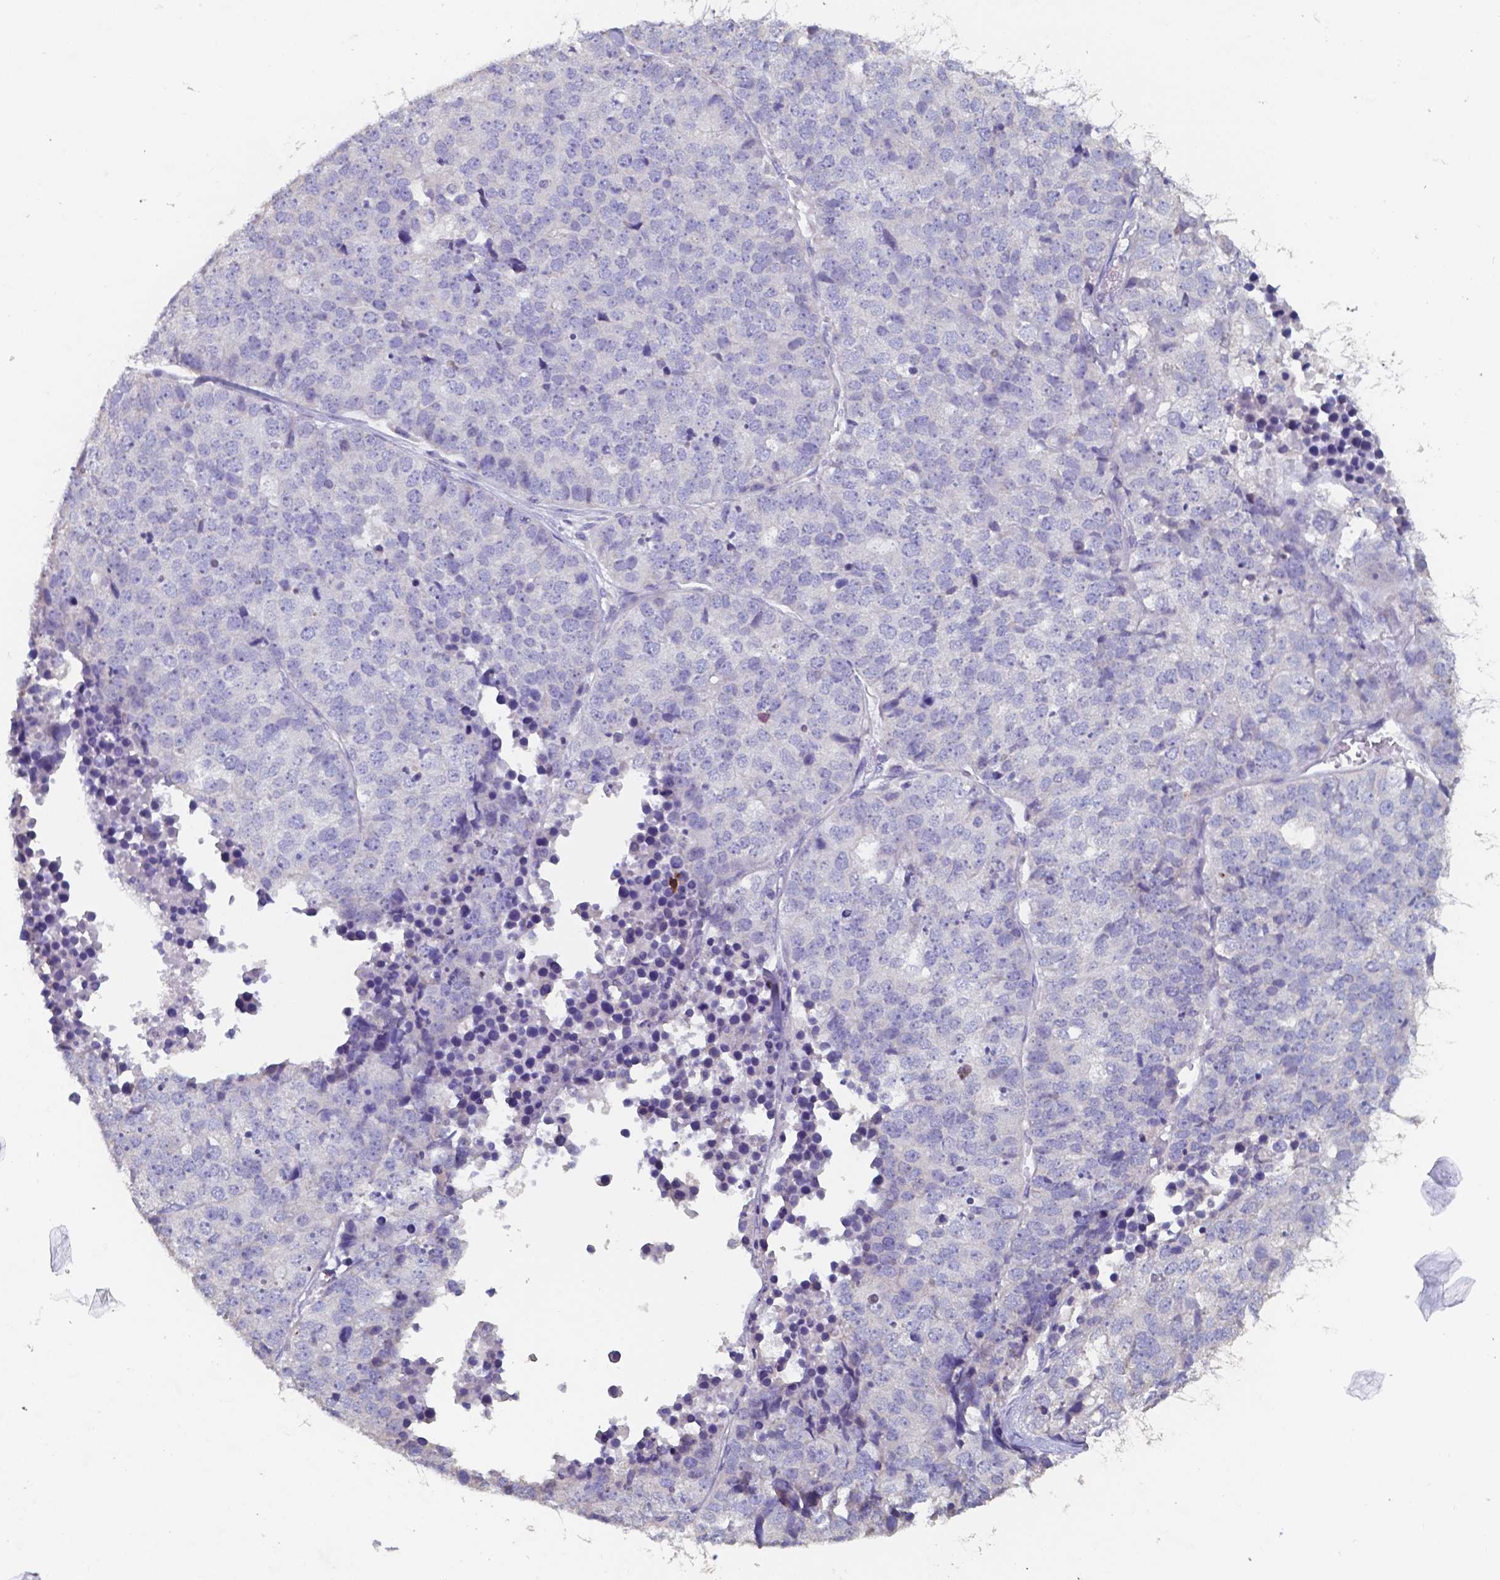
{"staining": {"intensity": "negative", "quantity": "none", "location": "none"}, "tissue": "stomach cancer", "cell_type": "Tumor cells", "image_type": "cancer", "snomed": [{"axis": "morphology", "description": "Adenocarcinoma, NOS"}, {"axis": "topography", "description": "Stomach"}], "caption": "This micrograph is of stomach cancer (adenocarcinoma) stained with IHC to label a protein in brown with the nuclei are counter-stained blue. There is no staining in tumor cells.", "gene": "FOXJ1", "patient": {"sex": "male", "age": 69}}